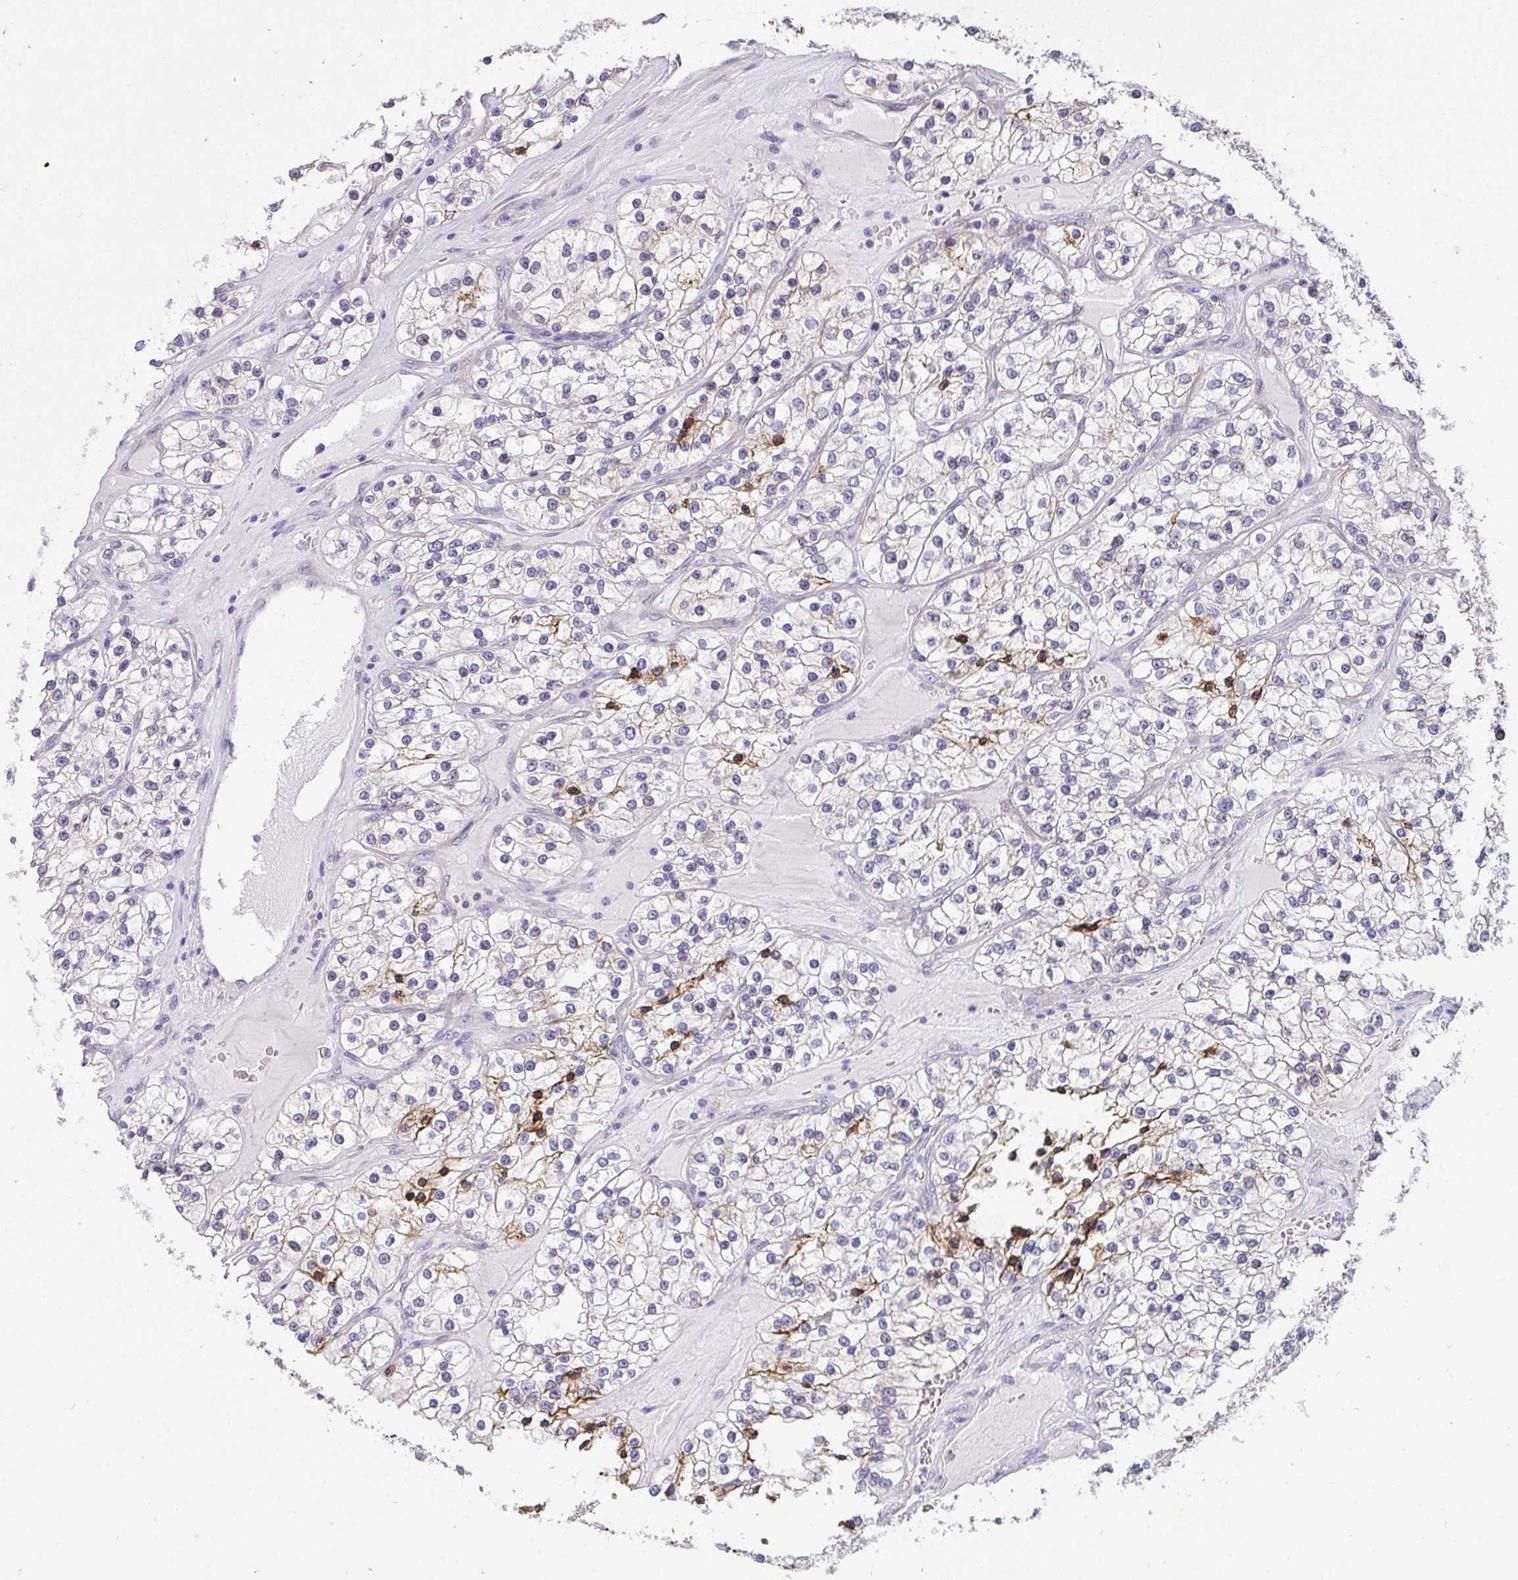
{"staining": {"intensity": "negative", "quantity": "none", "location": "none"}, "tissue": "renal cancer", "cell_type": "Tumor cells", "image_type": "cancer", "snomed": [{"axis": "morphology", "description": "Adenocarcinoma, NOS"}, {"axis": "topography", "description": "Kidney"}], "caption": "Photomicrograph shows no significant protein expression in tumor cells of adenocarcinoma (renal).", "gene": "VGLL3", "patient": {"sex": "female", "age": 57}}